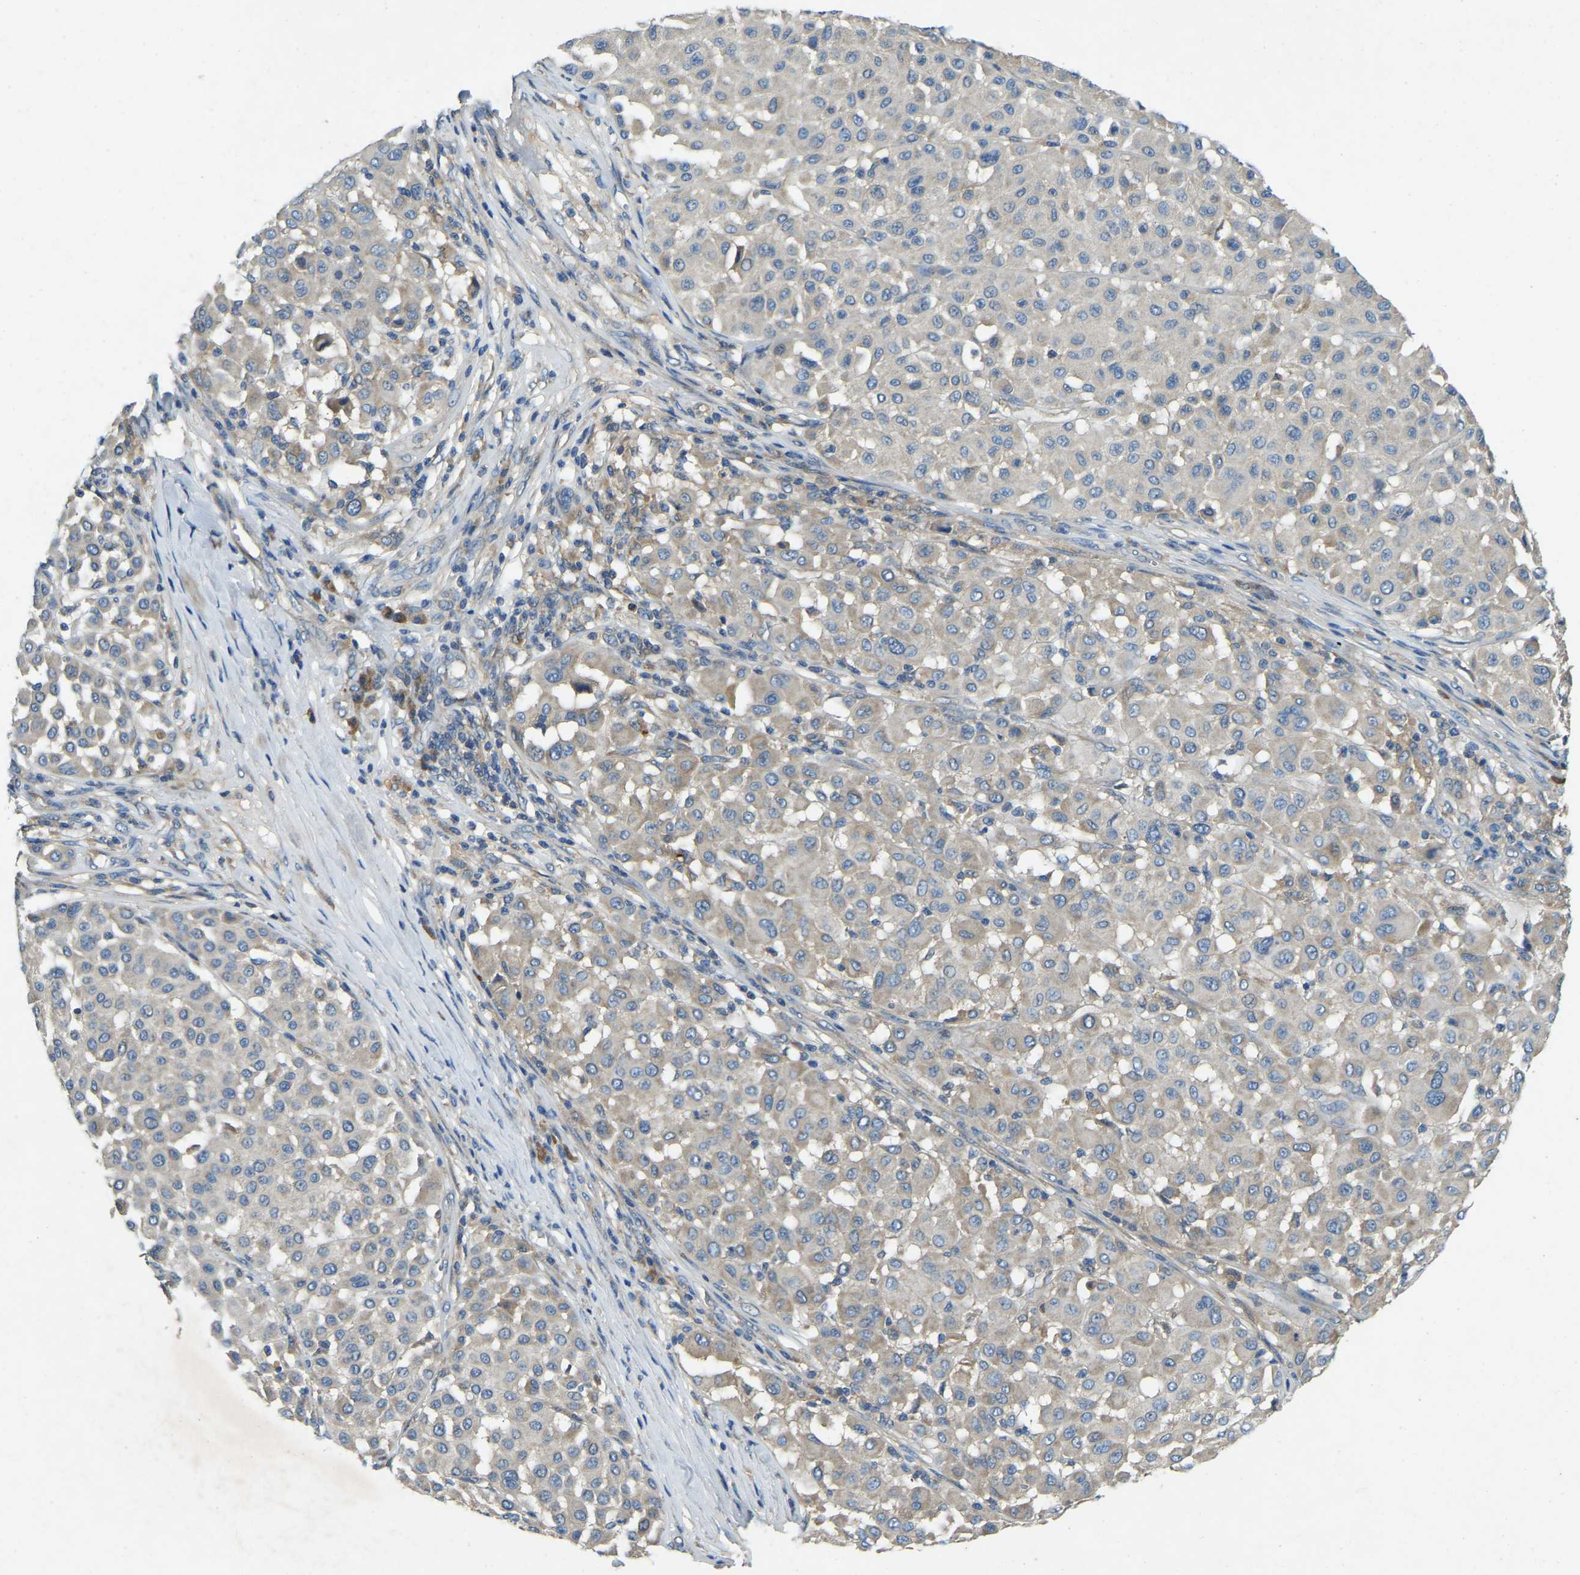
{"staining": {"intensity": "weak", "quantity": "<25%", "location": "cytoplasmic/membranous"}, "tissue": "melanoma", "cell_type": "Tumor cells", "image_type": "cancer", "snomed": [{"axis": "morphology", "description": "Malignant melanoma, Metastatic site"}, {"axis": "topography", "description": "Soft tissue"}], "caption": "Tumor cells are negative for brown protein staining in melanoma. (DAB (3,3'-diaminobenzidine) immunohistochemistry visualized using brightfield microscopy, high magnification).", "gene": "ATP8B1", "patient": {"sex": "male", "age": 41}}